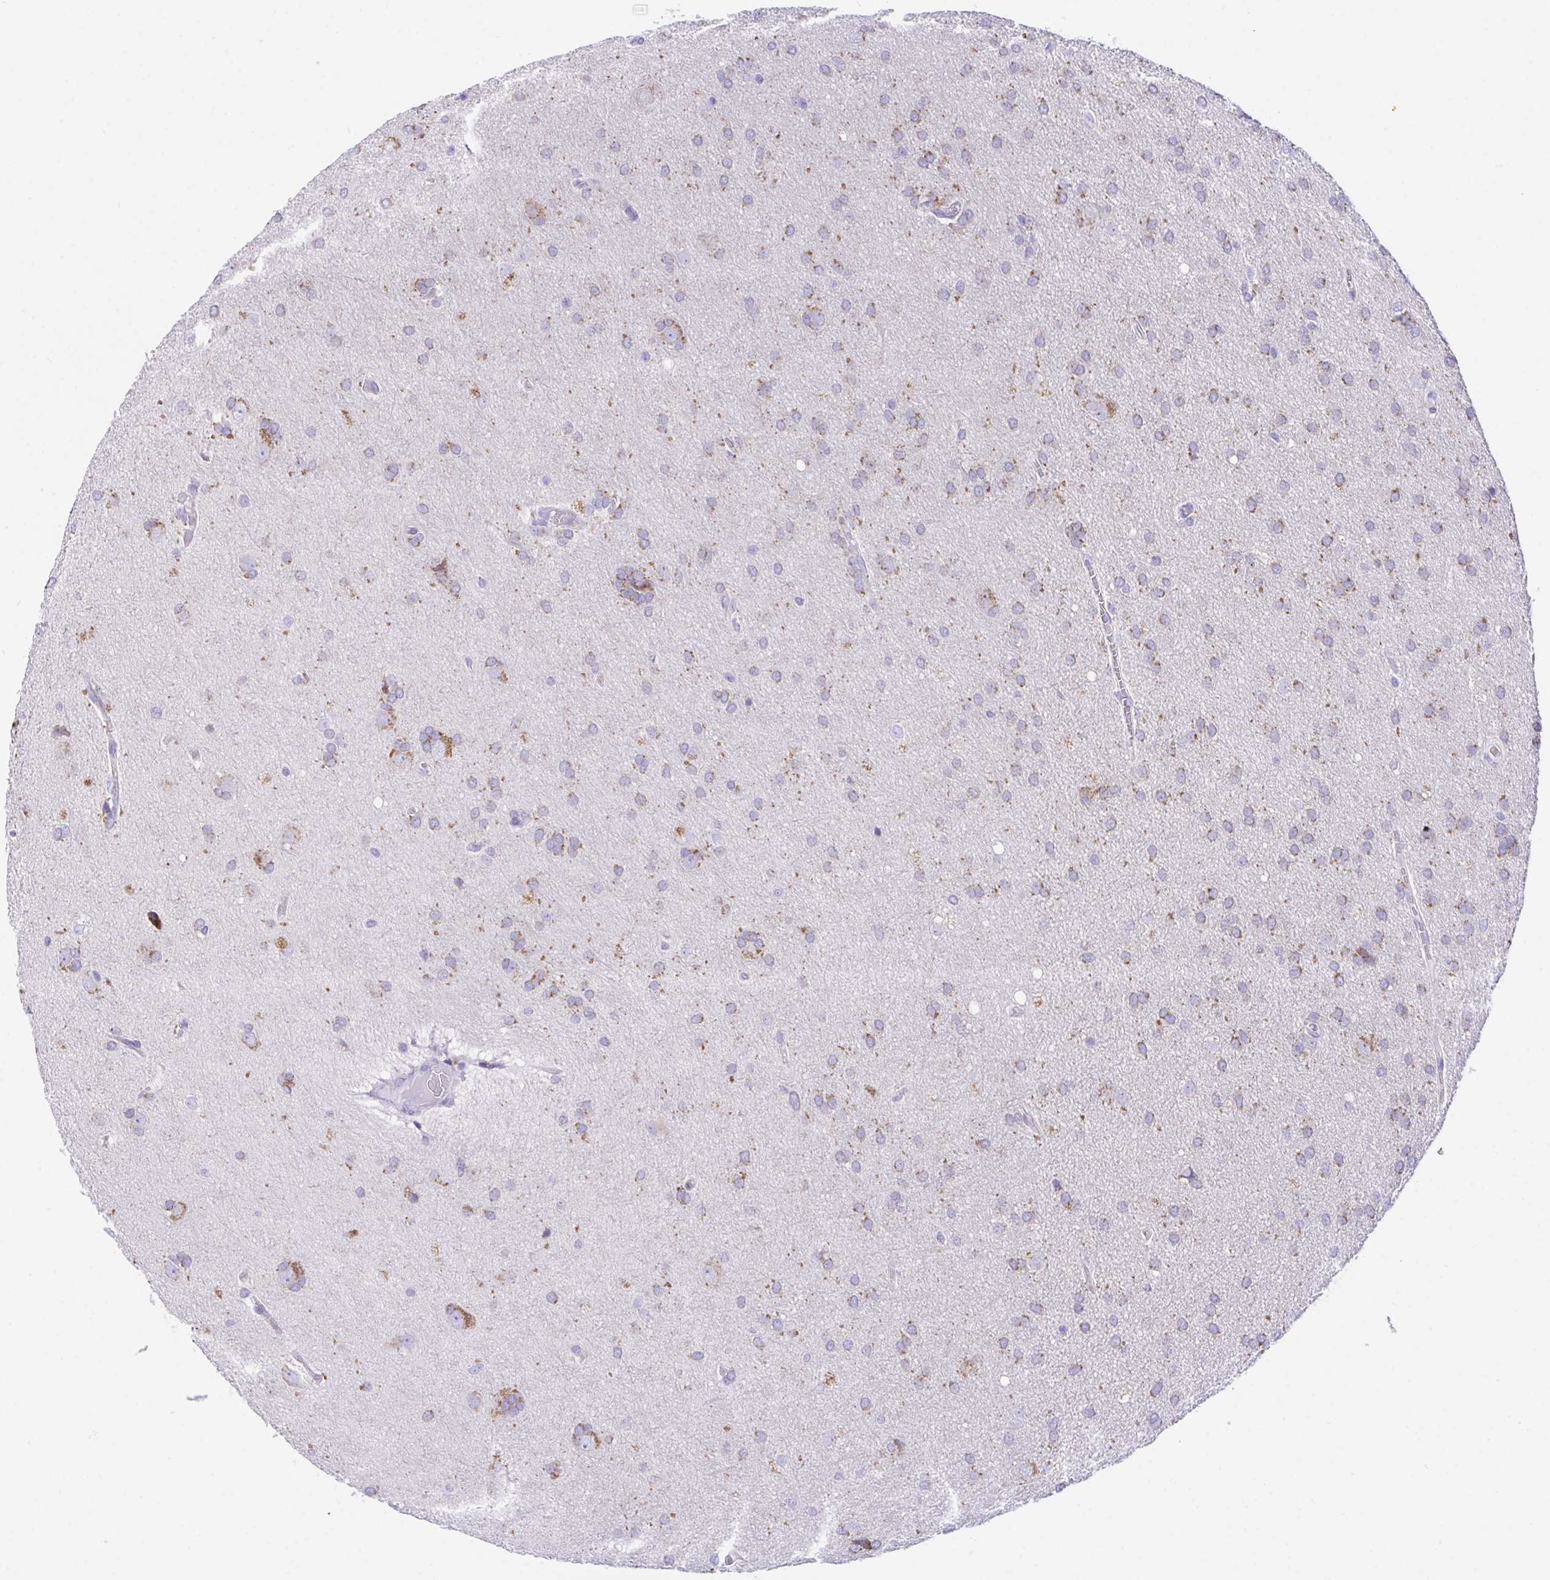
{"staining": {"intensity": "moderate", "quantity": "25%-75%", "location": "cytoplasmic/membranous"}, "tissue": "glioma", "cell_type": "Tumor cells", "image_type": "cancer", "snomed": [{"axis": "morphology", "description": "Glioma, malignant, Low grade"}, {"axis": "topography", "description": "Brain"}], "caption": "Protein staining of low-grade glioma (malignant) tissue displays moderate cytoplasmic/membranous expression in about 25%-75% of tumor cells.", "gene": "TMEM106B", "patient": {"sex": "female", "age": 54}}